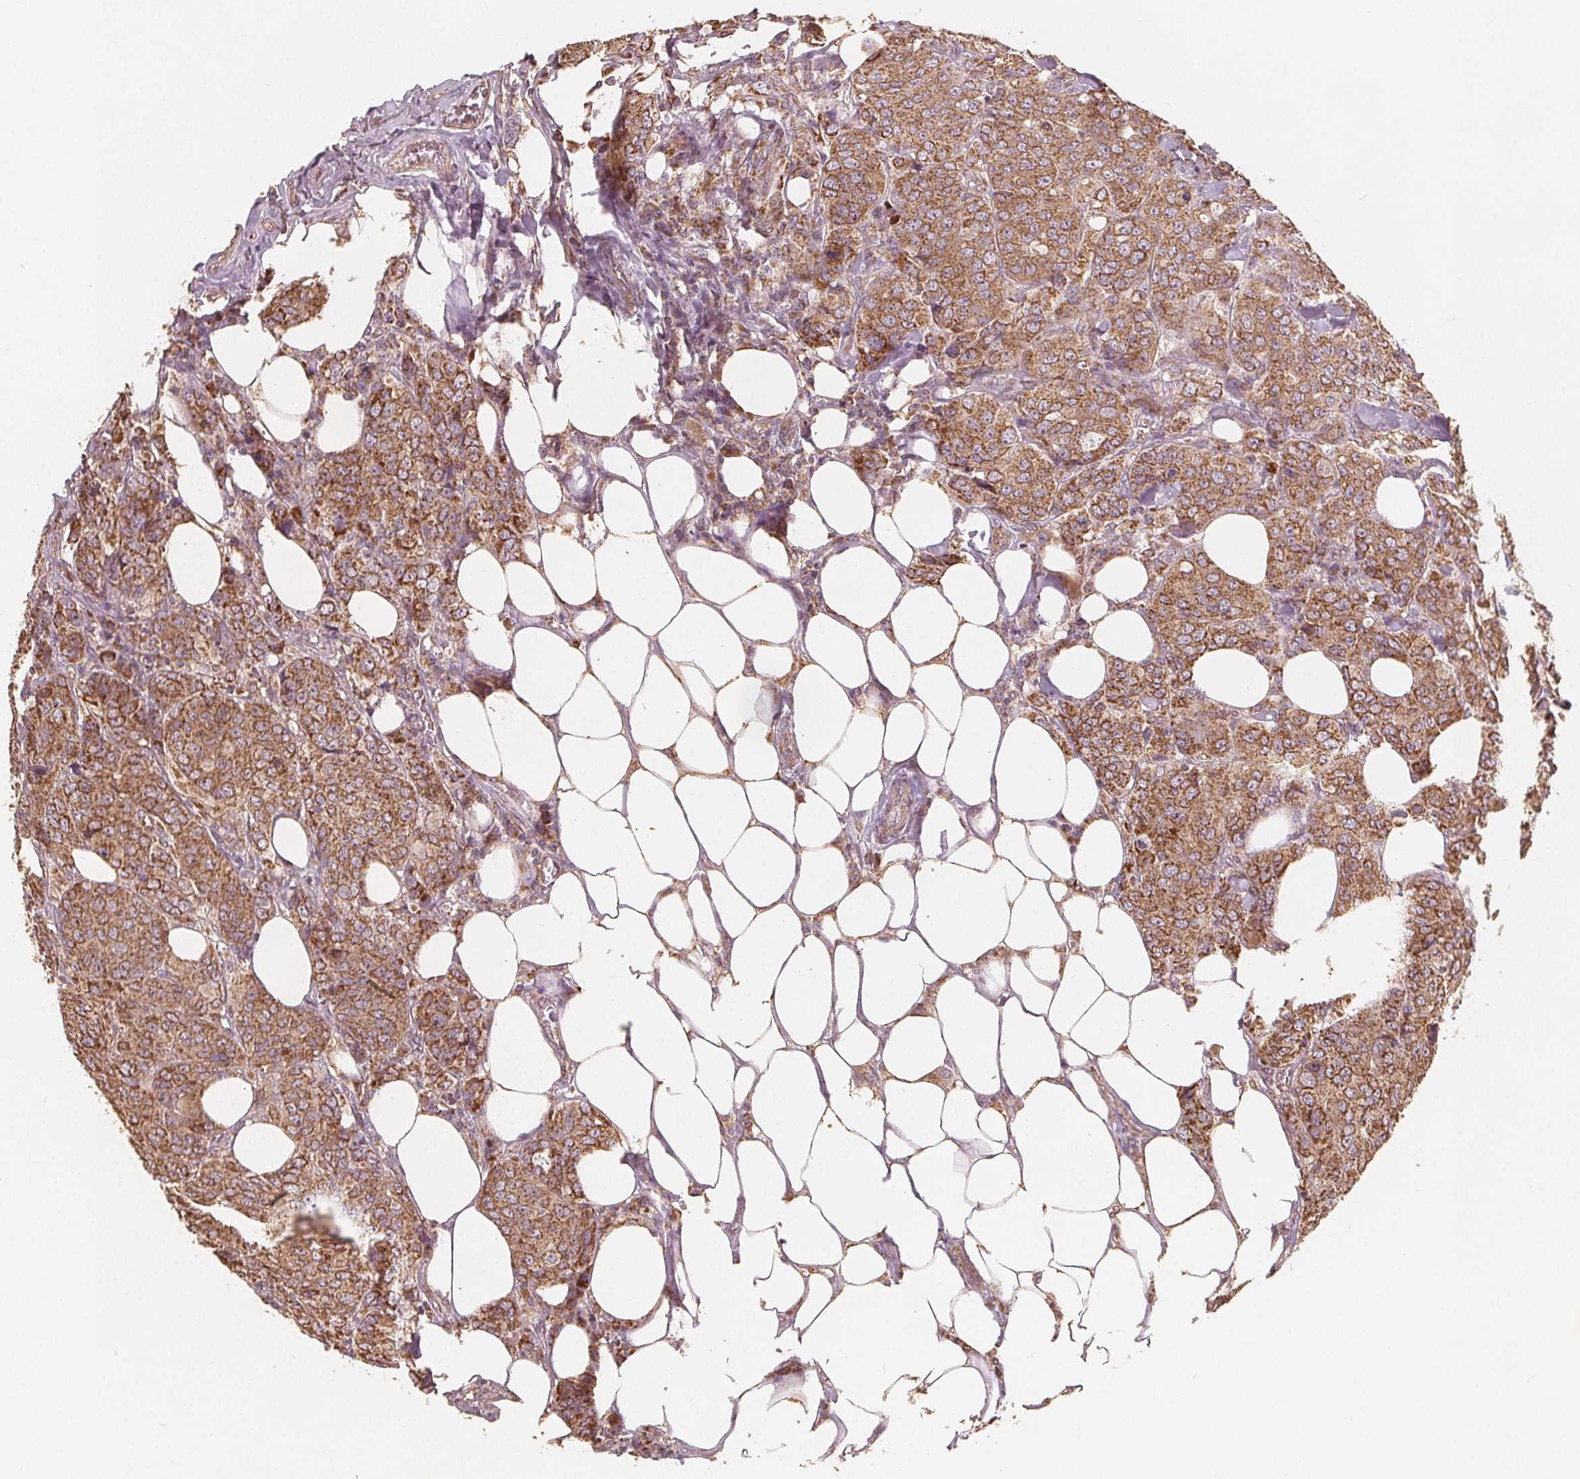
{"staining": {"intensity": "moderate", "quantity": ">75%", "location": "cytoplasmic/membranous"}, "tissue": "breast cancer", "cell_type": "Tumor cells", "image_type": "cancer", "snomed": [{"axis": "morphology", "description": "Duct carcinoma"}, {"axis": "topography", "description": "Breast"}], "caption": "About >75% of tumor cells in human intraductal carcinoma (breast) display moderate cytoplasmic/membranous protein positivity as visualized by brown immunohistochemical staining.", "gene": "PEX26", "patient": {"sex": "female", "age": 43}}